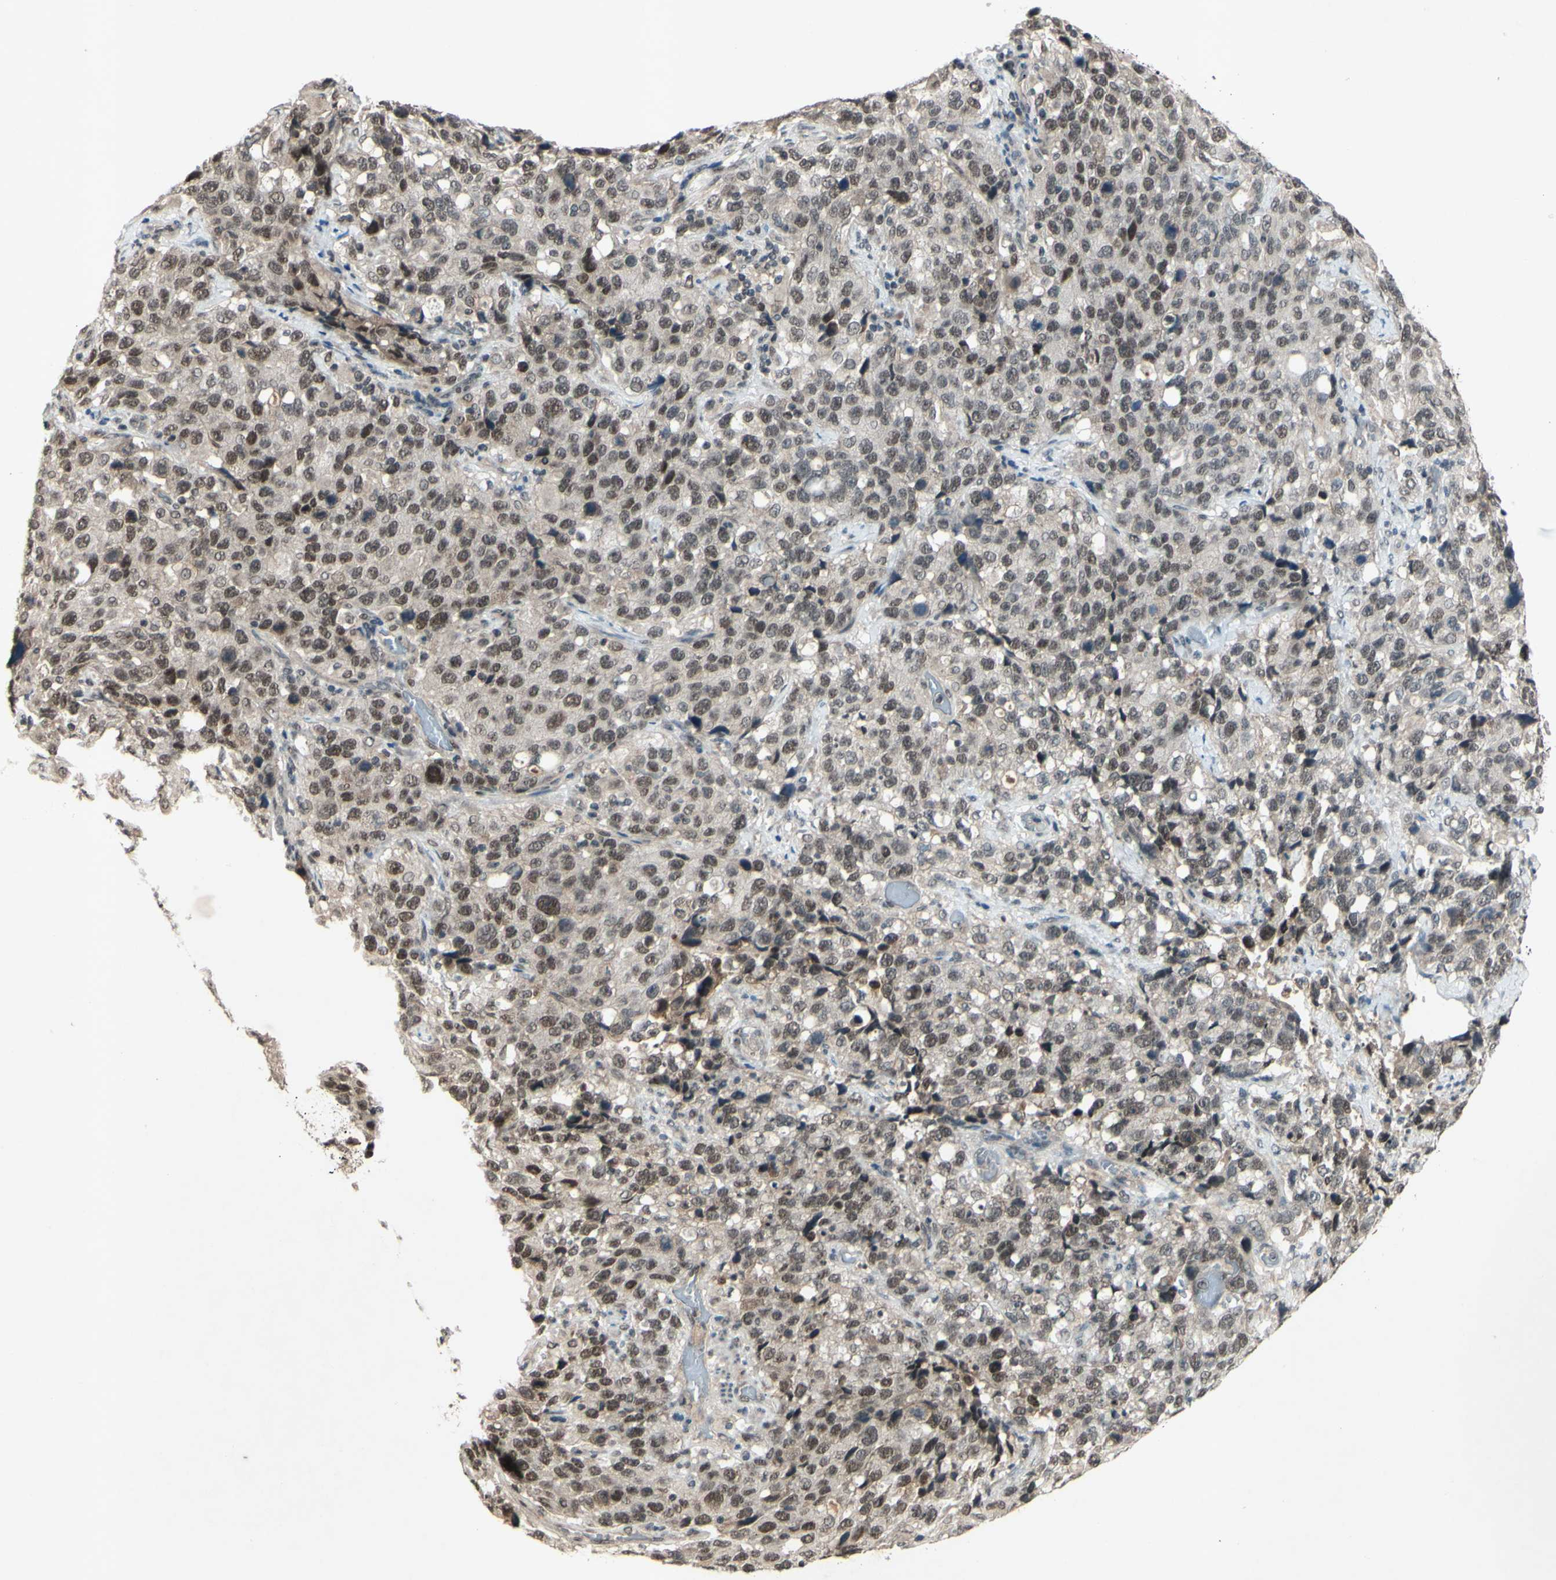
{"staining": {"intensity": "weak", "quantity": ">75%", "location": "nuclear"}, "tissue": "stomach cancer", "cell_type": "Tumor cells", "image_type": "cancer", "snomed": [{"axis": "morphology", "description": "Normal tissue, NOS"}, {"axis": "morphology", "description": "Adenocarcinoma, NOS"}, {"axis": "topography", "description": "Stomach"}], "caption": "Brown immunohistochemical staining in human stomach adenocarcinoma displays weak nuclear expression in approximately >75% of tumor cells. The staining was performed using DAB to visualize the protein expression in brown, while the nuclei were stained in blue with hematoxylin (Magnification: 20x).", "gene": "SNW1", "patient": {"sex": "male", "age": 48}}